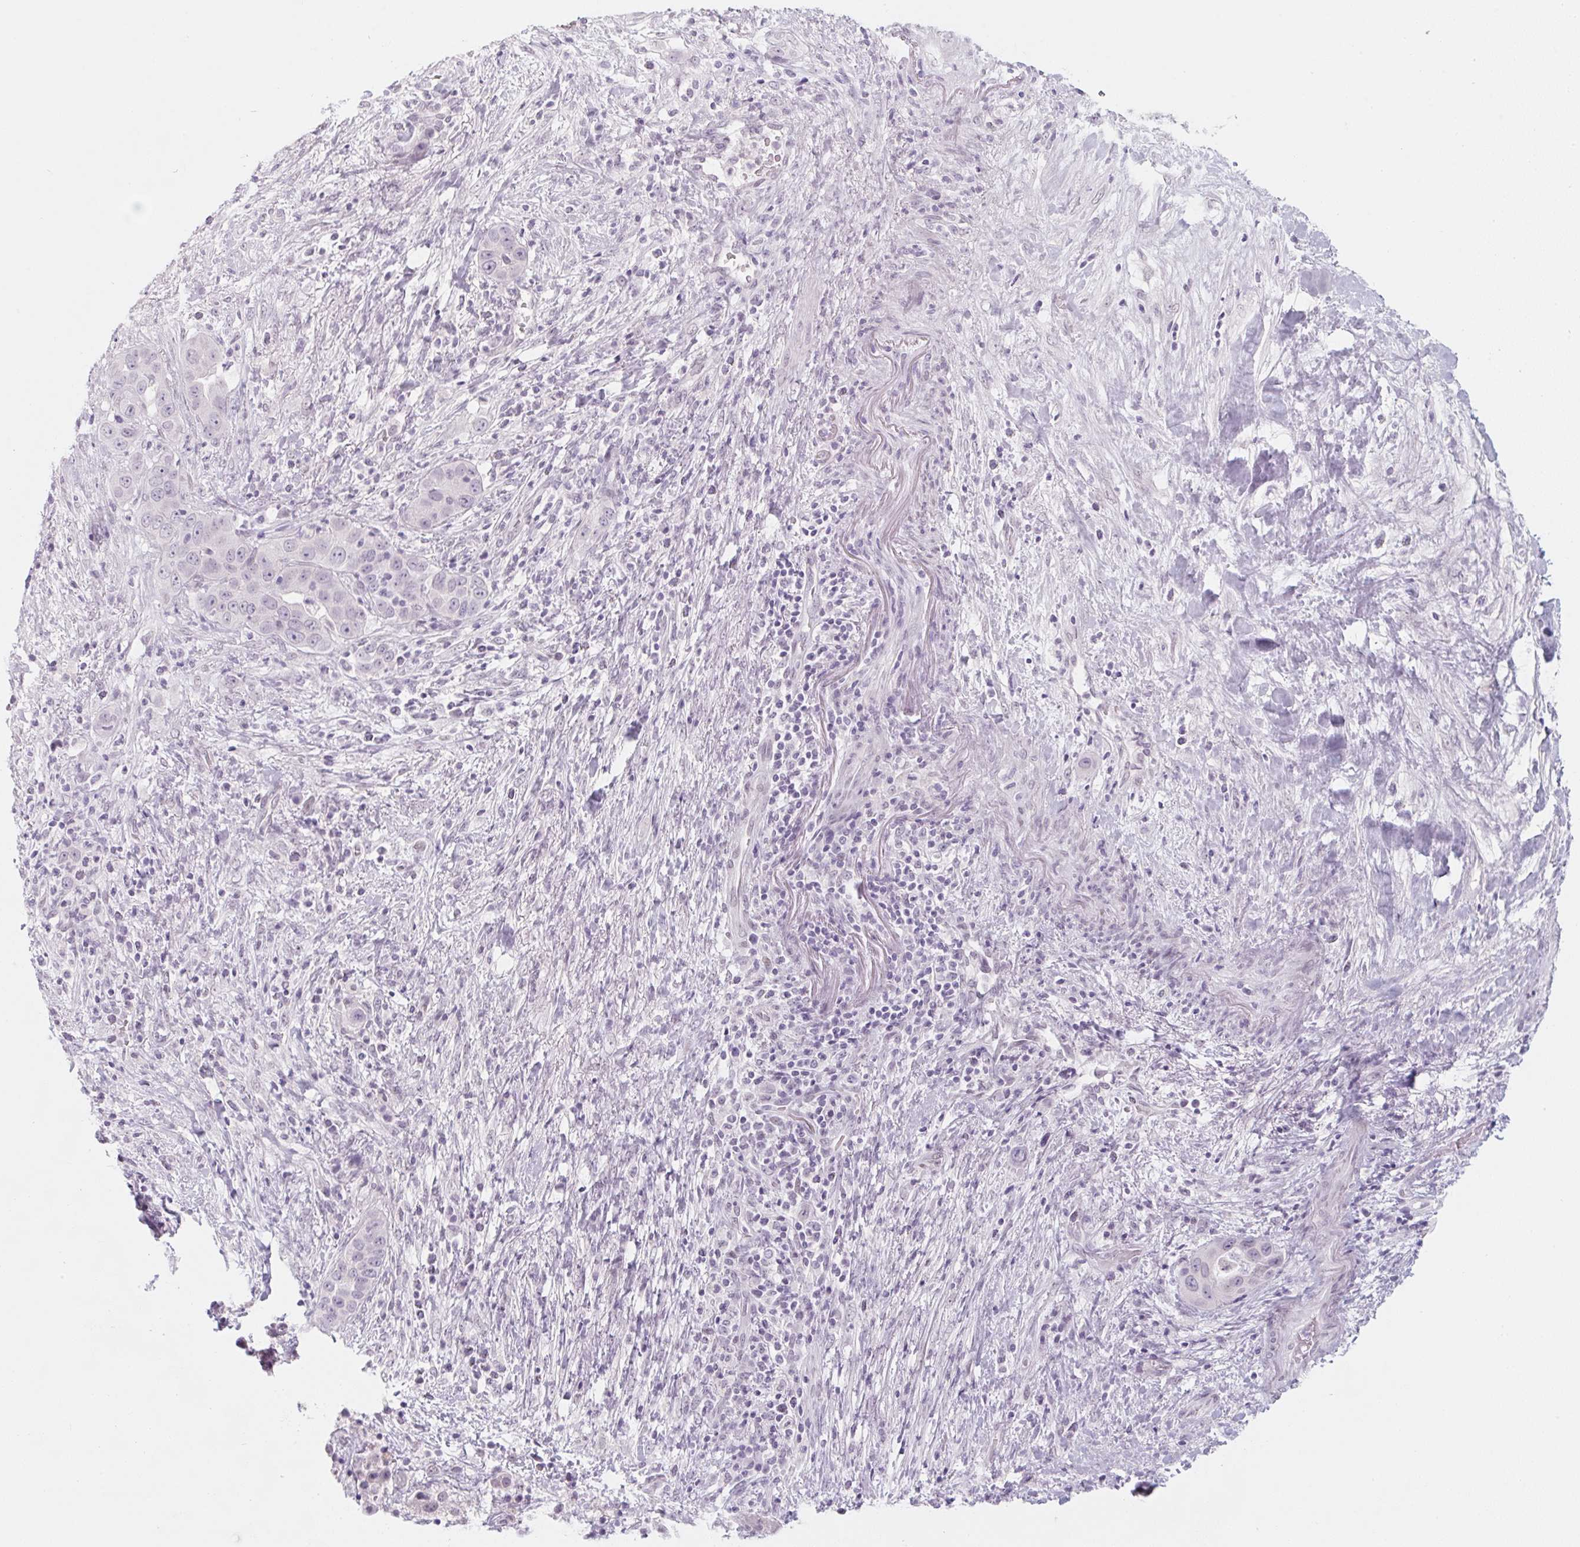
{"staining": {"intensity": "negative", "quantity": "none", "location": "none"}, "tissue": "liver cancer", "cell_type": "Tumor cells", "image_type": "cancer", "snomed": [{"axis": "morphology", "description": "Cholangiocarcinoma"}, {"axis": "topography", "description": "Liver"}], "caption": "Liver cancer stained for a protein using IHC exhibits no staining tumor cells.", "gene": "KCNQ2", "patient": {"sex": "female", "age": 52}}